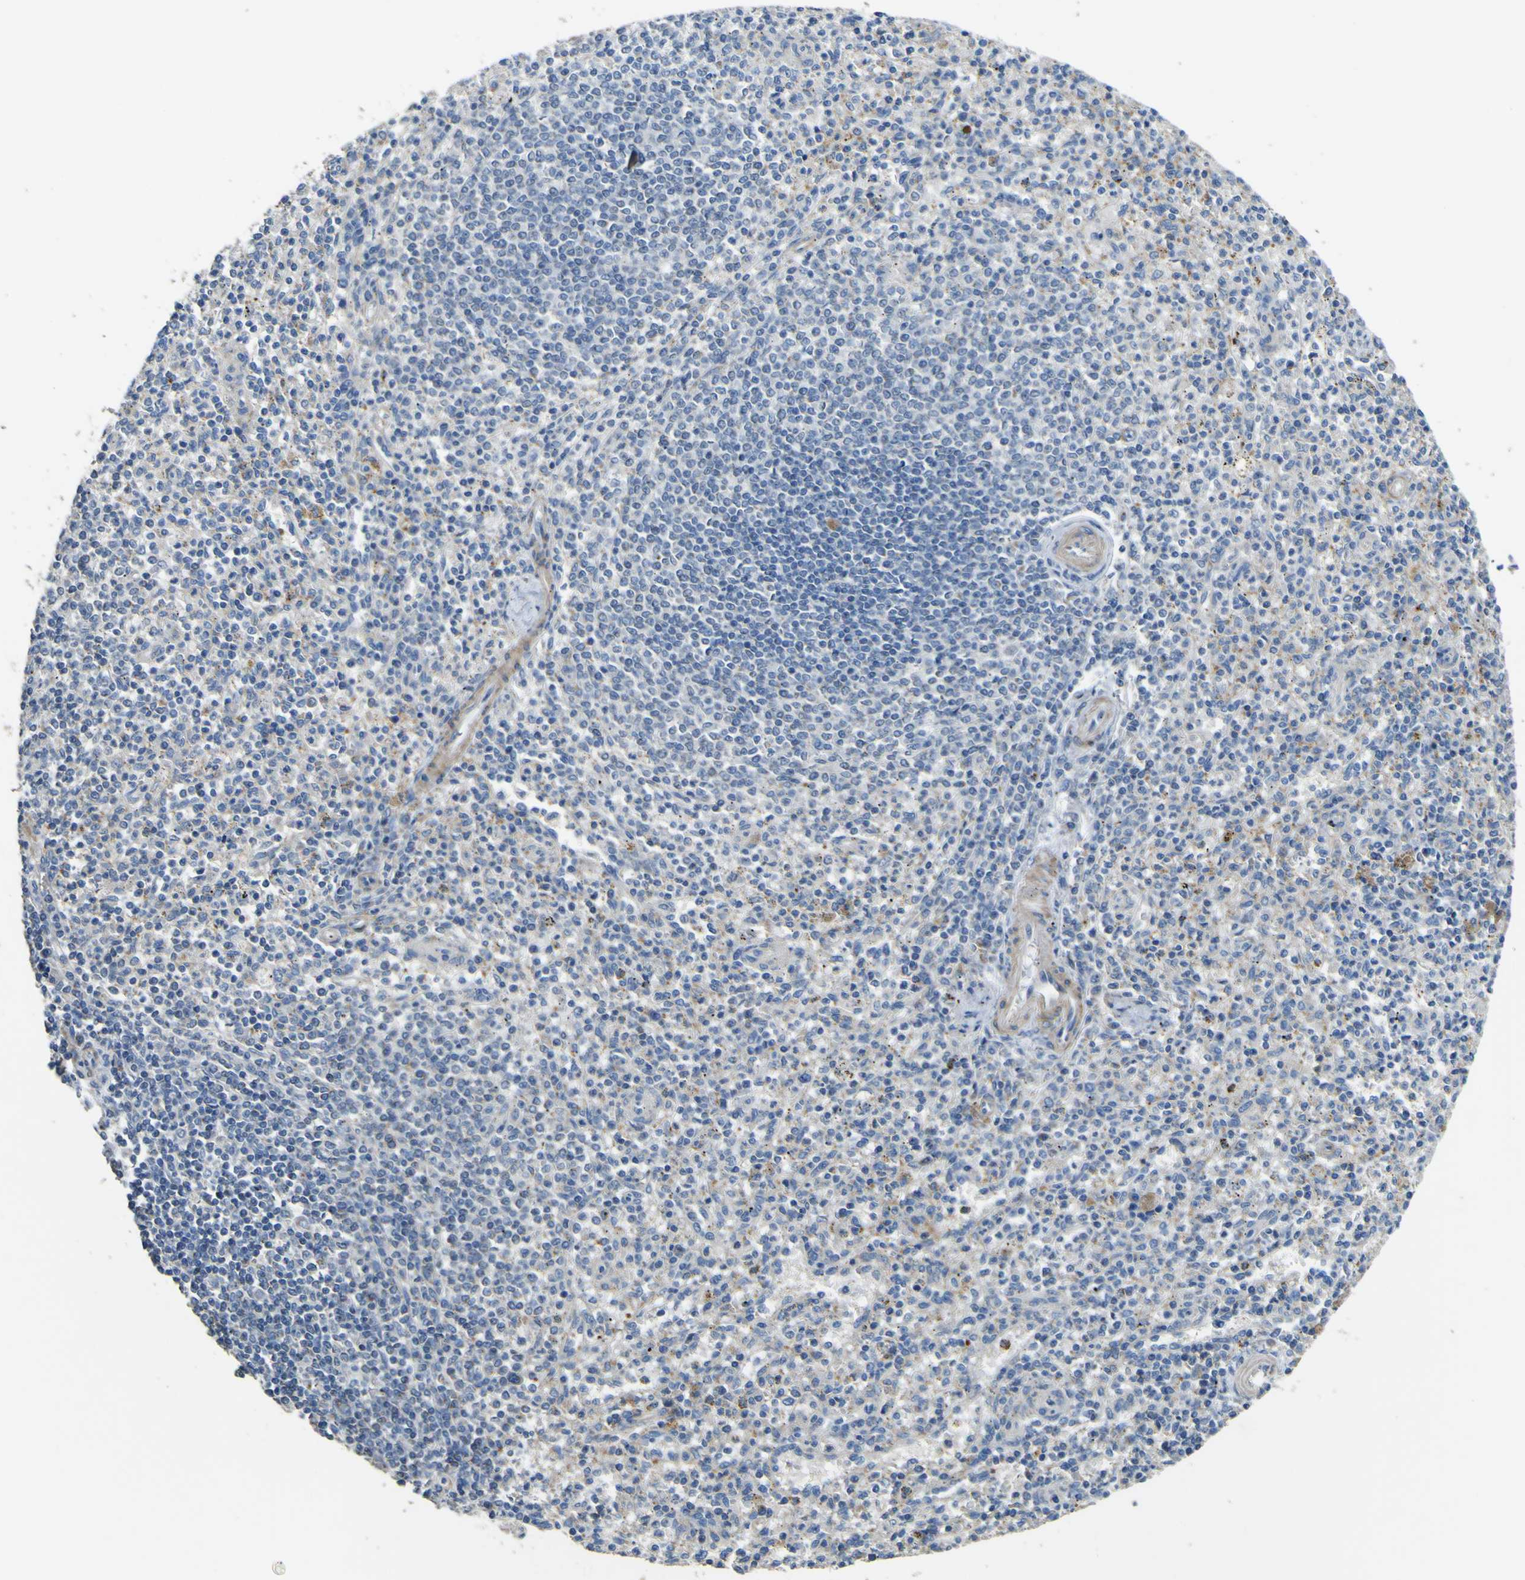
{"staining": {"intensity": "moderate", "quantity": "<25%", "location": "cytoplasmic/membranous"}, "tissue": "spleen", "cell_type": "Cells in red pulp", "image_type": "normal", "snomed": [{"axis": "morphology", "description": "Normal tissue, NOS"}, {"axis": "topography", "description": "Spleen"}], "caption": "The immunohistochemical stain labels moderate cytoplasmic/membranous expression in cells in red pulp of normal spleen.", "gene": "ALDH18A1", "patient": {"sex": "male", "age": 72}}